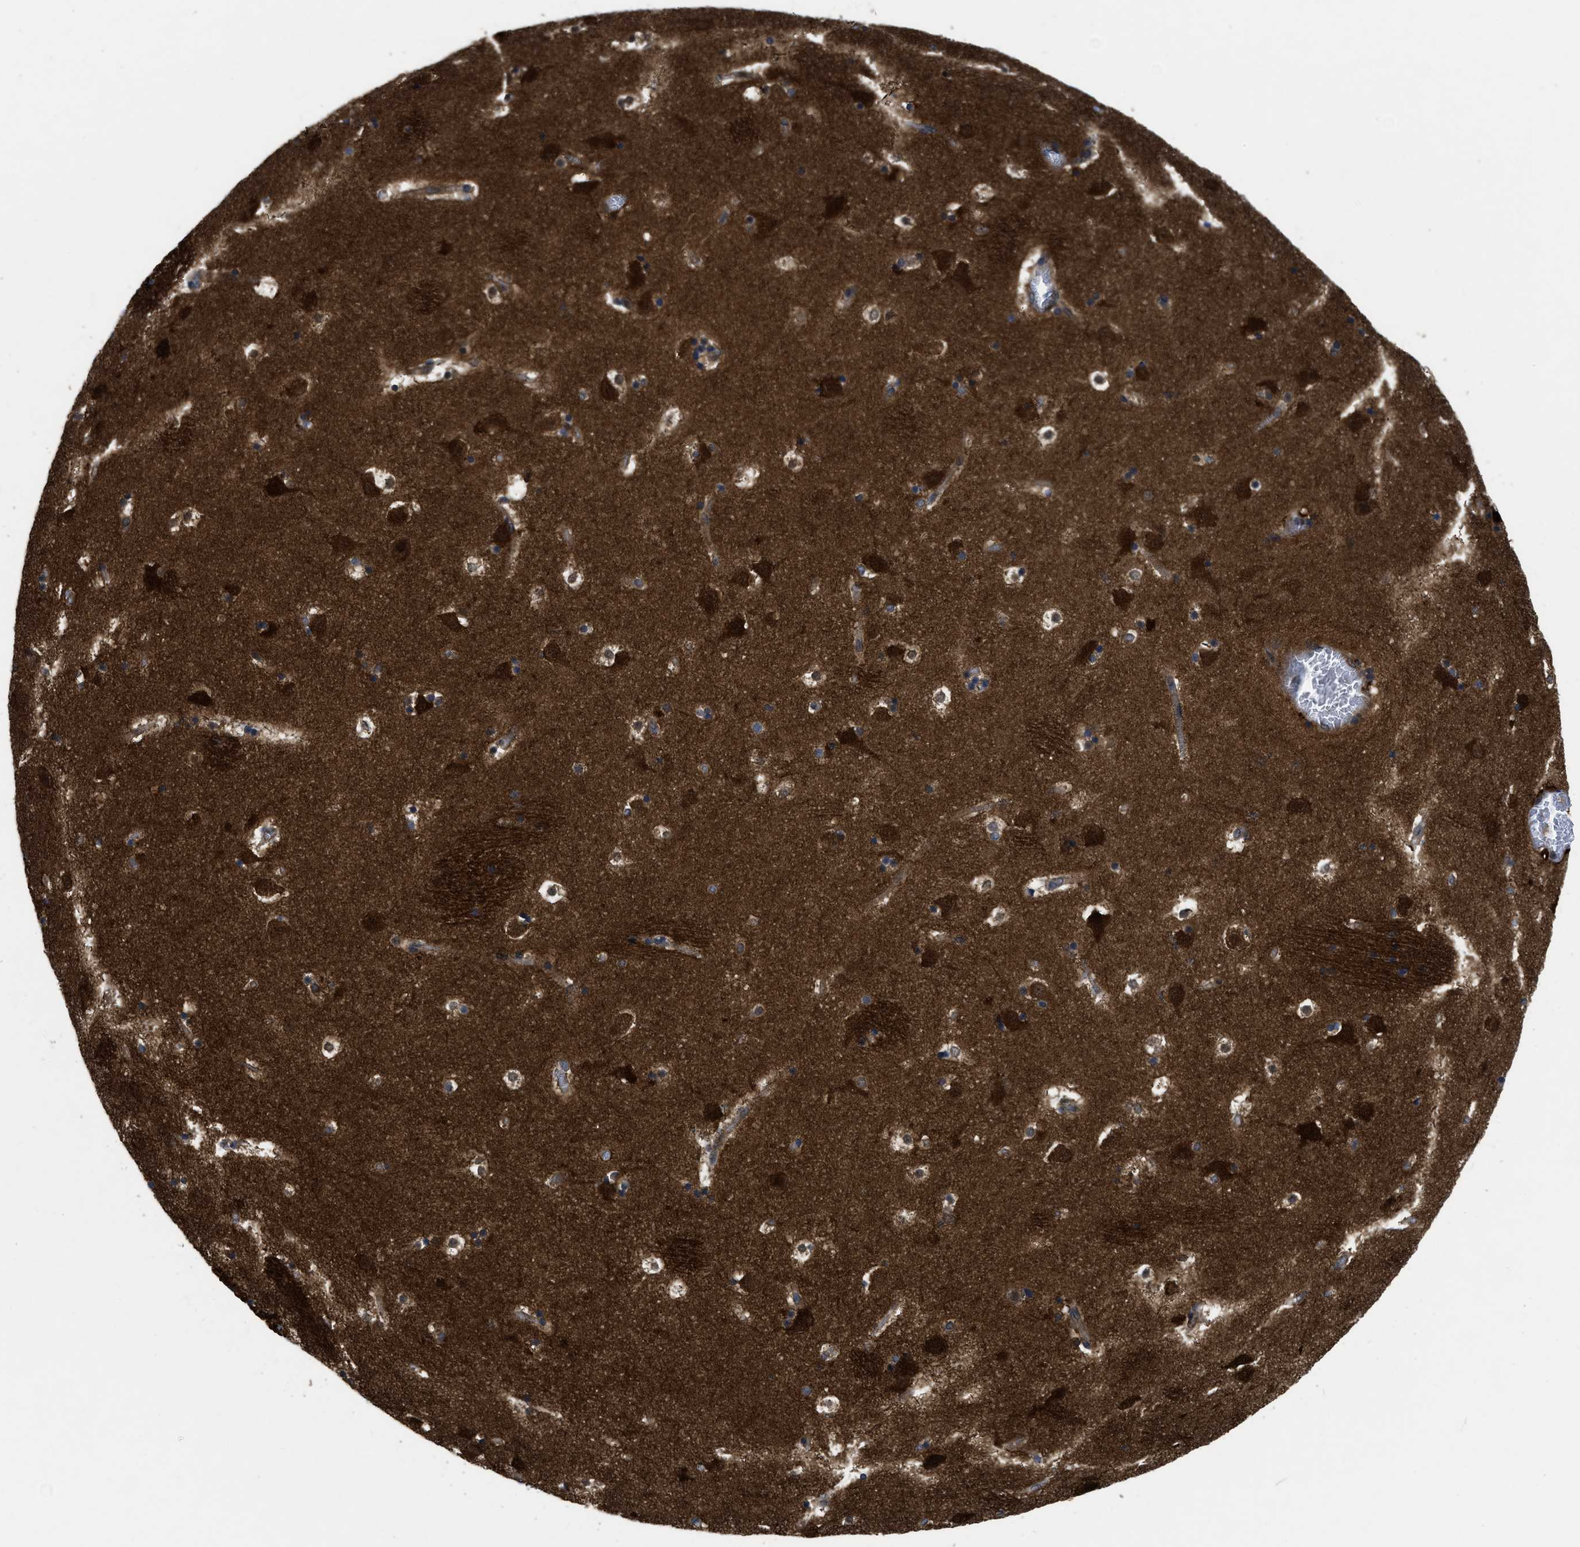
{"staining": {"intensity": "strong", "quantity": "<25%", "location": "cytoplasmic/membranous"}, "tissue": "caudate", "cell_type": "Glial cells", "image_type": "normal", "snomed": [{"axis": "morphology", "description": "Normal tissue, NOS"}, {"axis": "topography", "description": "Lateral ventricle wall"}], "caption": "Glial cells exhibit medium levels of strong cytoplasmic/membranous expression in approximately <25% of cells in unremarkable human caudate.", "gene": "PPP2CB", "patient": {"sex": "male", "age": 45}}